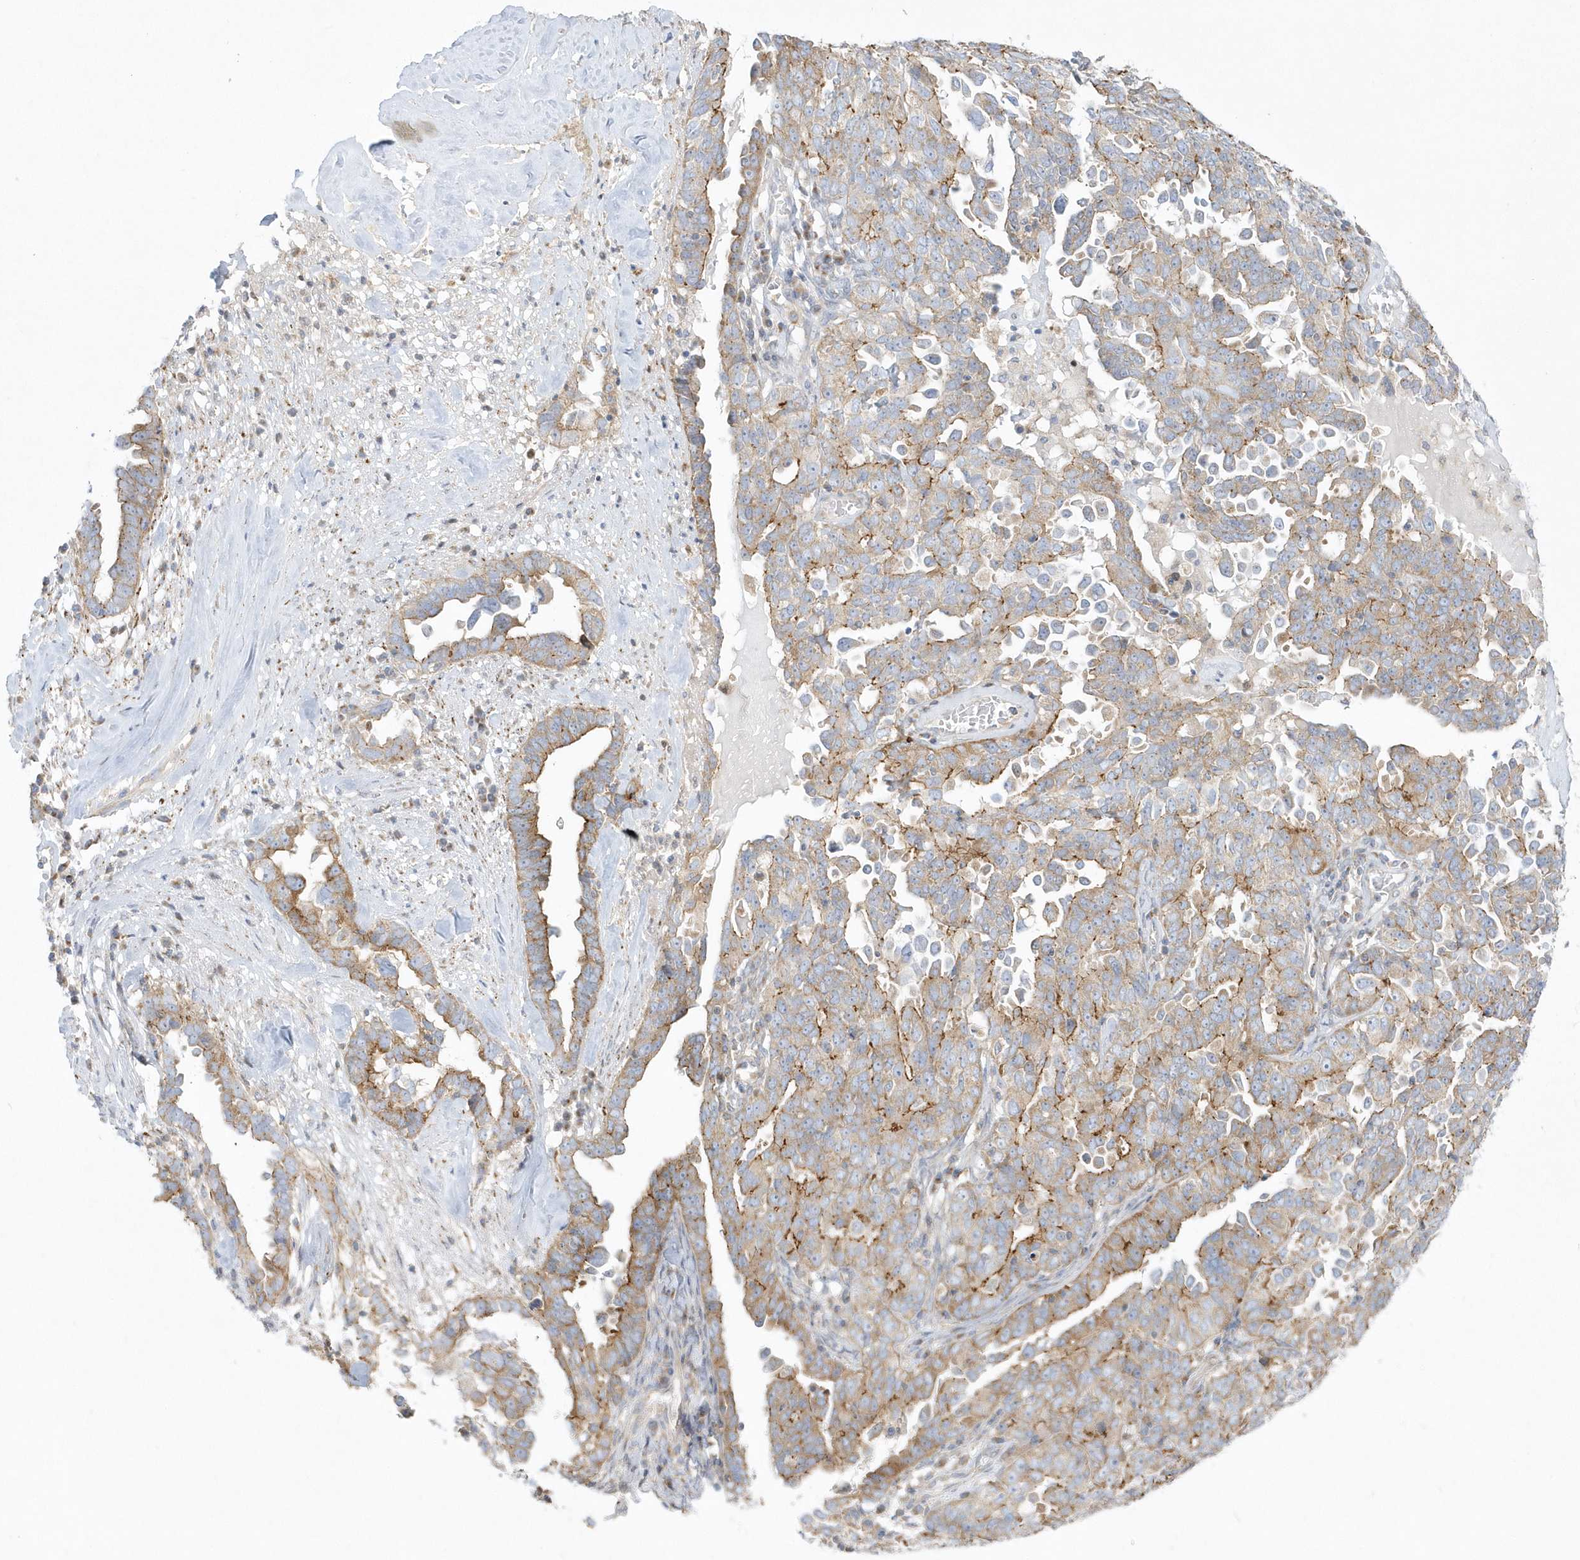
{"staining": {"intensity": "moderate", "quantity": ">75%", "location": "cytoplasmic/membranous"}, "tissue": "ovarian cancer", "cell_type": "Tumor cells", "image_type": "cancer", "snomed": [{"axis": "morphology", "description": "Carcinoma, endometroid"}, {"axis": "topography", "description": "Ovary"}], "caption": "Ovarian endometroid carcinoma stained for a protein reveals moderate cytoplasmic/membranous positivity in tumor cells. (DAB IHC with brightfield microscopy, high magnification).", "gene": "DNAJC18", "patient": {"sex": "female", "age": 62}}